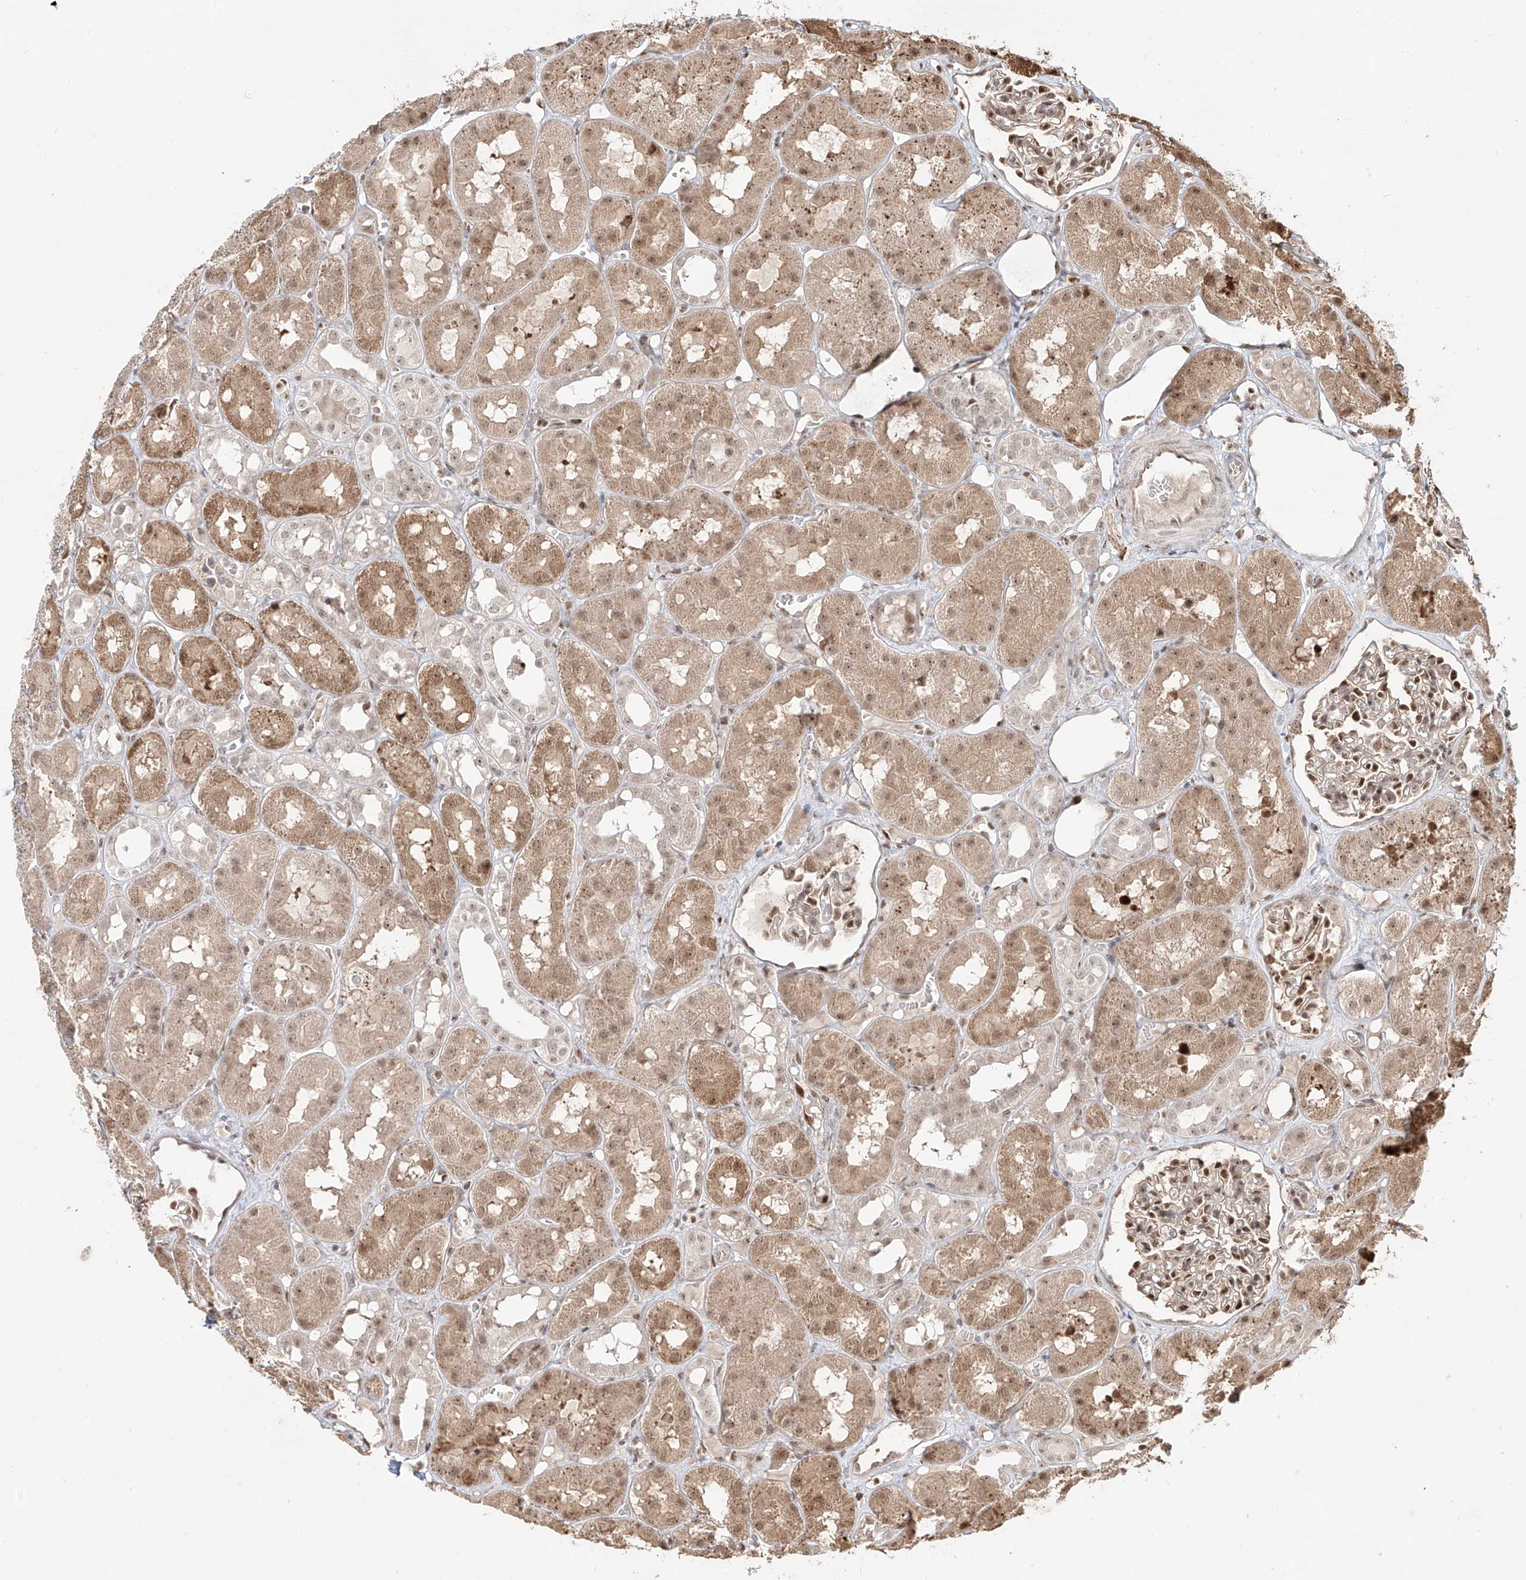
{"staining": {"intensity": "moderate", "quantity": "25%-75%", "location": "cytoplasmic/membranous,nuclear"}, "tissue": "kidney", "cell_type": "Cells in glomeruli", "image_type": "normal", "snomed": [{"axis": "morphology", "description": "Normal tissue, NOS"}, {"axis": "topography", "description": "Kidney"}], "caption": "Human kidney stained with a brown dye exhibits moderate cytoplasmic/membranous,nuclear positive staining in about 25%-75% of cells in glomeruli.", "gene": "ZNF710", "patient": {"sex": "male", "age": 16}}